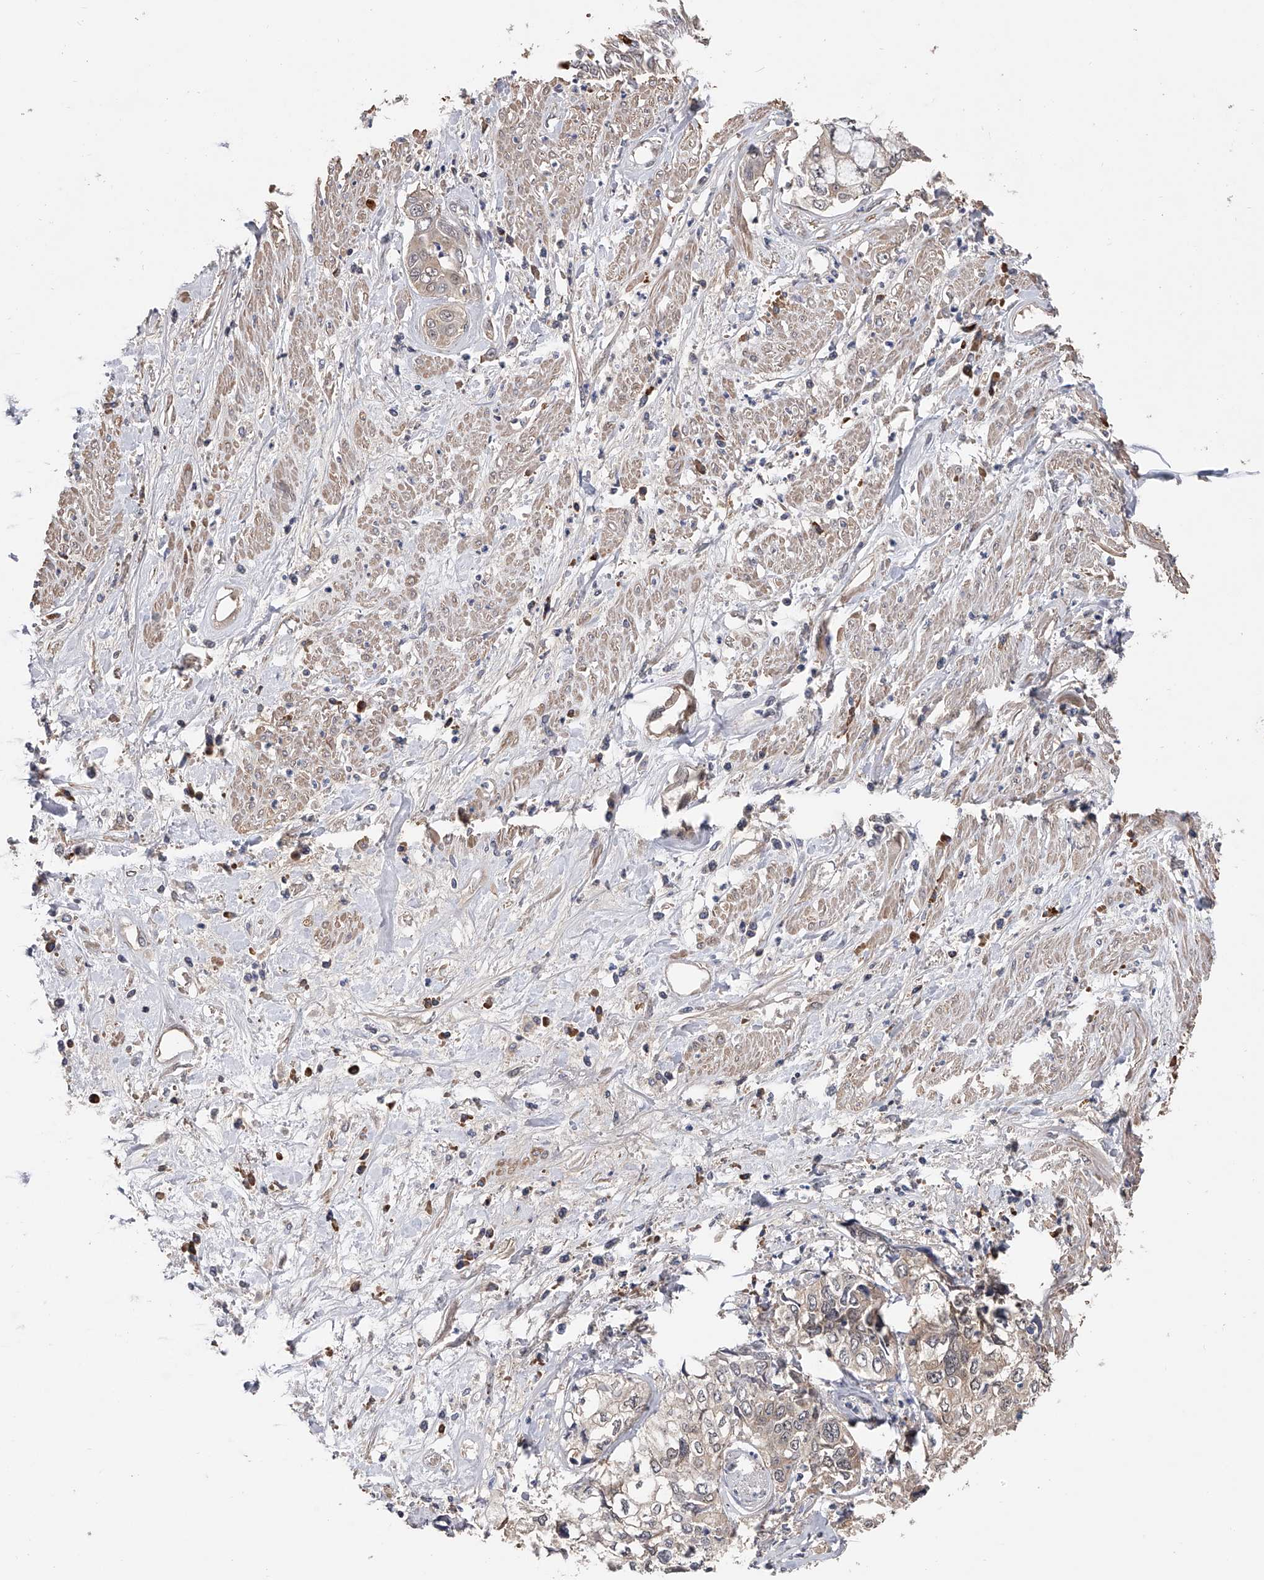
{"staining": {"intensity": "negative", "quantity": "none", "location": "none"}, "tissue": "cervical cancer", "cell_type": "Tumor cells", "image_type": "cancer", "snomed": [{"axis": "morphology", "description": "Squamous cell carcinoma, NOS"}, {"axis": "topography", "description": "Cervix"}], "caption": "Tumor cells are negative for protein expression in human cervical squamous cell carcinoma.", "gene": "CFAP298", "patient": {"sex": "female", "age": 31}}